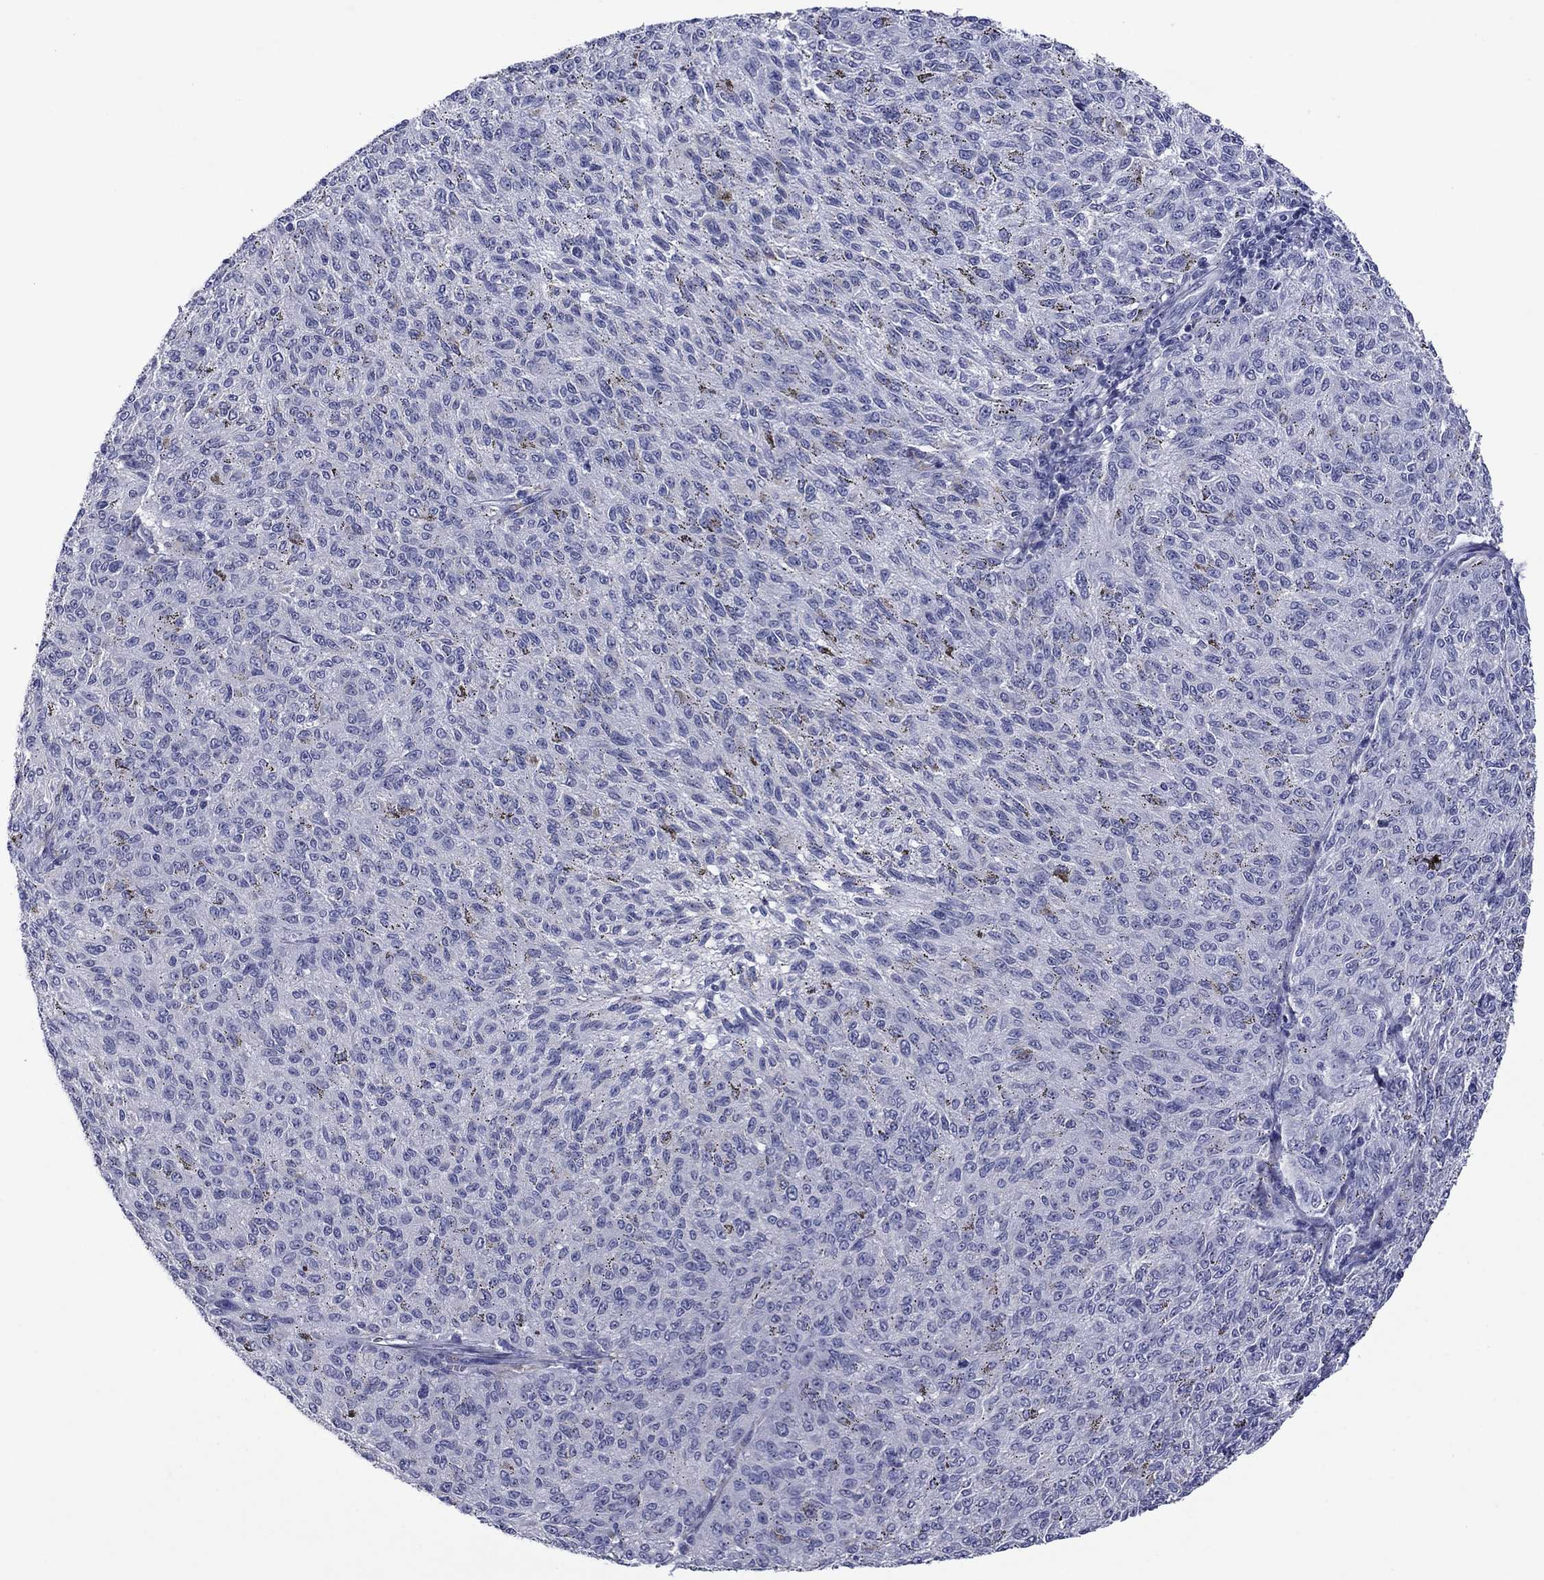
{"staining": {"intensity": "negative", "quantity": "none", "location": "none"}, "tissue": "melanoma", "cell_type": "Tumor cells", "image_type": "cancer", "snomed": [{"axis": "morphology", "description": "Malignant melanoma, NOS"}, {"axis": "topography", "description": "Skin"}], "caption": "Melanoma was stained to show a protein in brown. There is no significant positivity in tumor cells. The staining is performed using DAB brown chromogen with nuclei counter-stained in using hematoxylin.", "gene": "HAO1", "patient": {"sex": "female", "age": 72}}